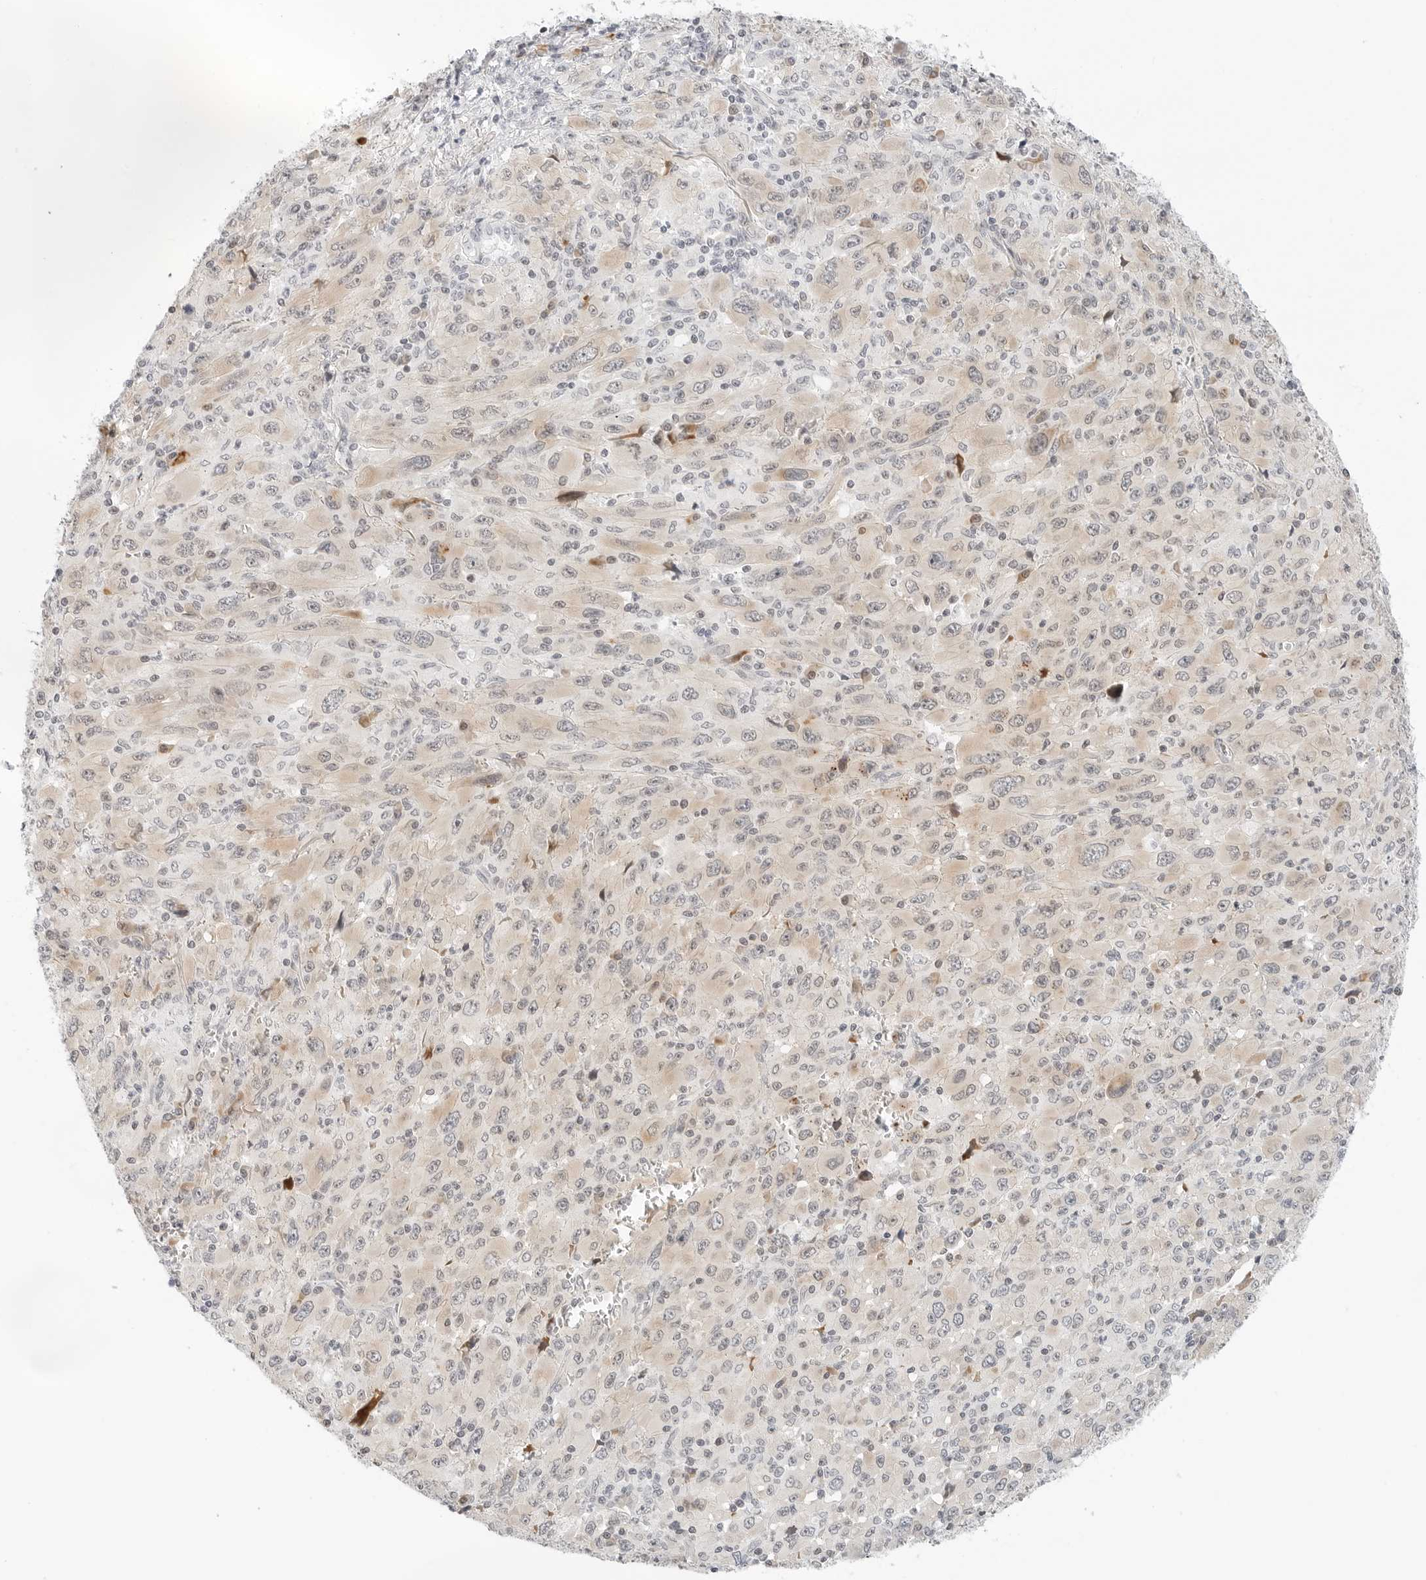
{"staining": {"intensity": "negative", "quantity": "none", "location": "none"}, "tissue": "melanoma", "cell_type": "Tumor cells", "image_type": "cancer", "snomed": [{"axis": "morphology", "description": "Malignant melanoma, Metastatic site"}, {"axis": "topography", "description": "Skin"}], "caption": "Immunohistochemical staining of melanoma displays no significant staining in tumor cells.", "gene": "PARP10", "patient": {"sex": "female", "age": 56}}